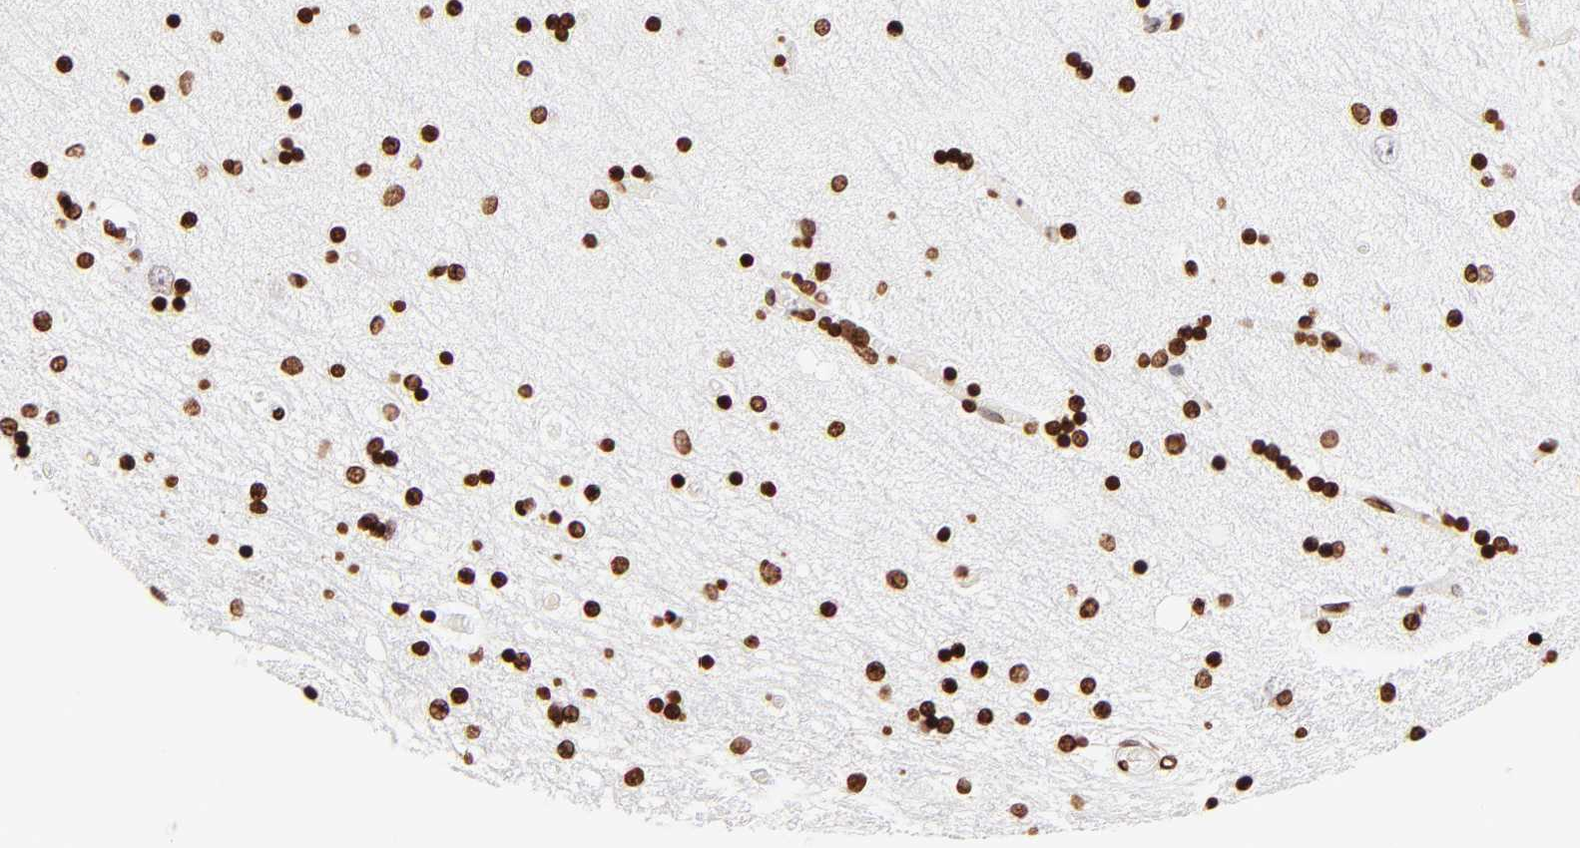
{"staining": {"intensity": "strong", "quantity": "25%-75%", "location": "nuclear"}, "tissue": "hippocampus", "cell_type": "Glial cells", "image_type": "normal", "snomed": [{"axis": "morphology", "description": "Normal tissue, NOS"}, {"axis": "topography", "description": "Hippocampus"}], "caption": "Hippocampus stained with immunohistochemistry (IHC) demonstrates strong nuclear expression in approximately 25%-75% of glial cells. The protein of interest is stained brown, and the nuclei are stained in blue (DAB IHC with brightfield microscopy, high magnification).", "gene": "RTL4", "patient": {"sex": "female", "age": 54}}